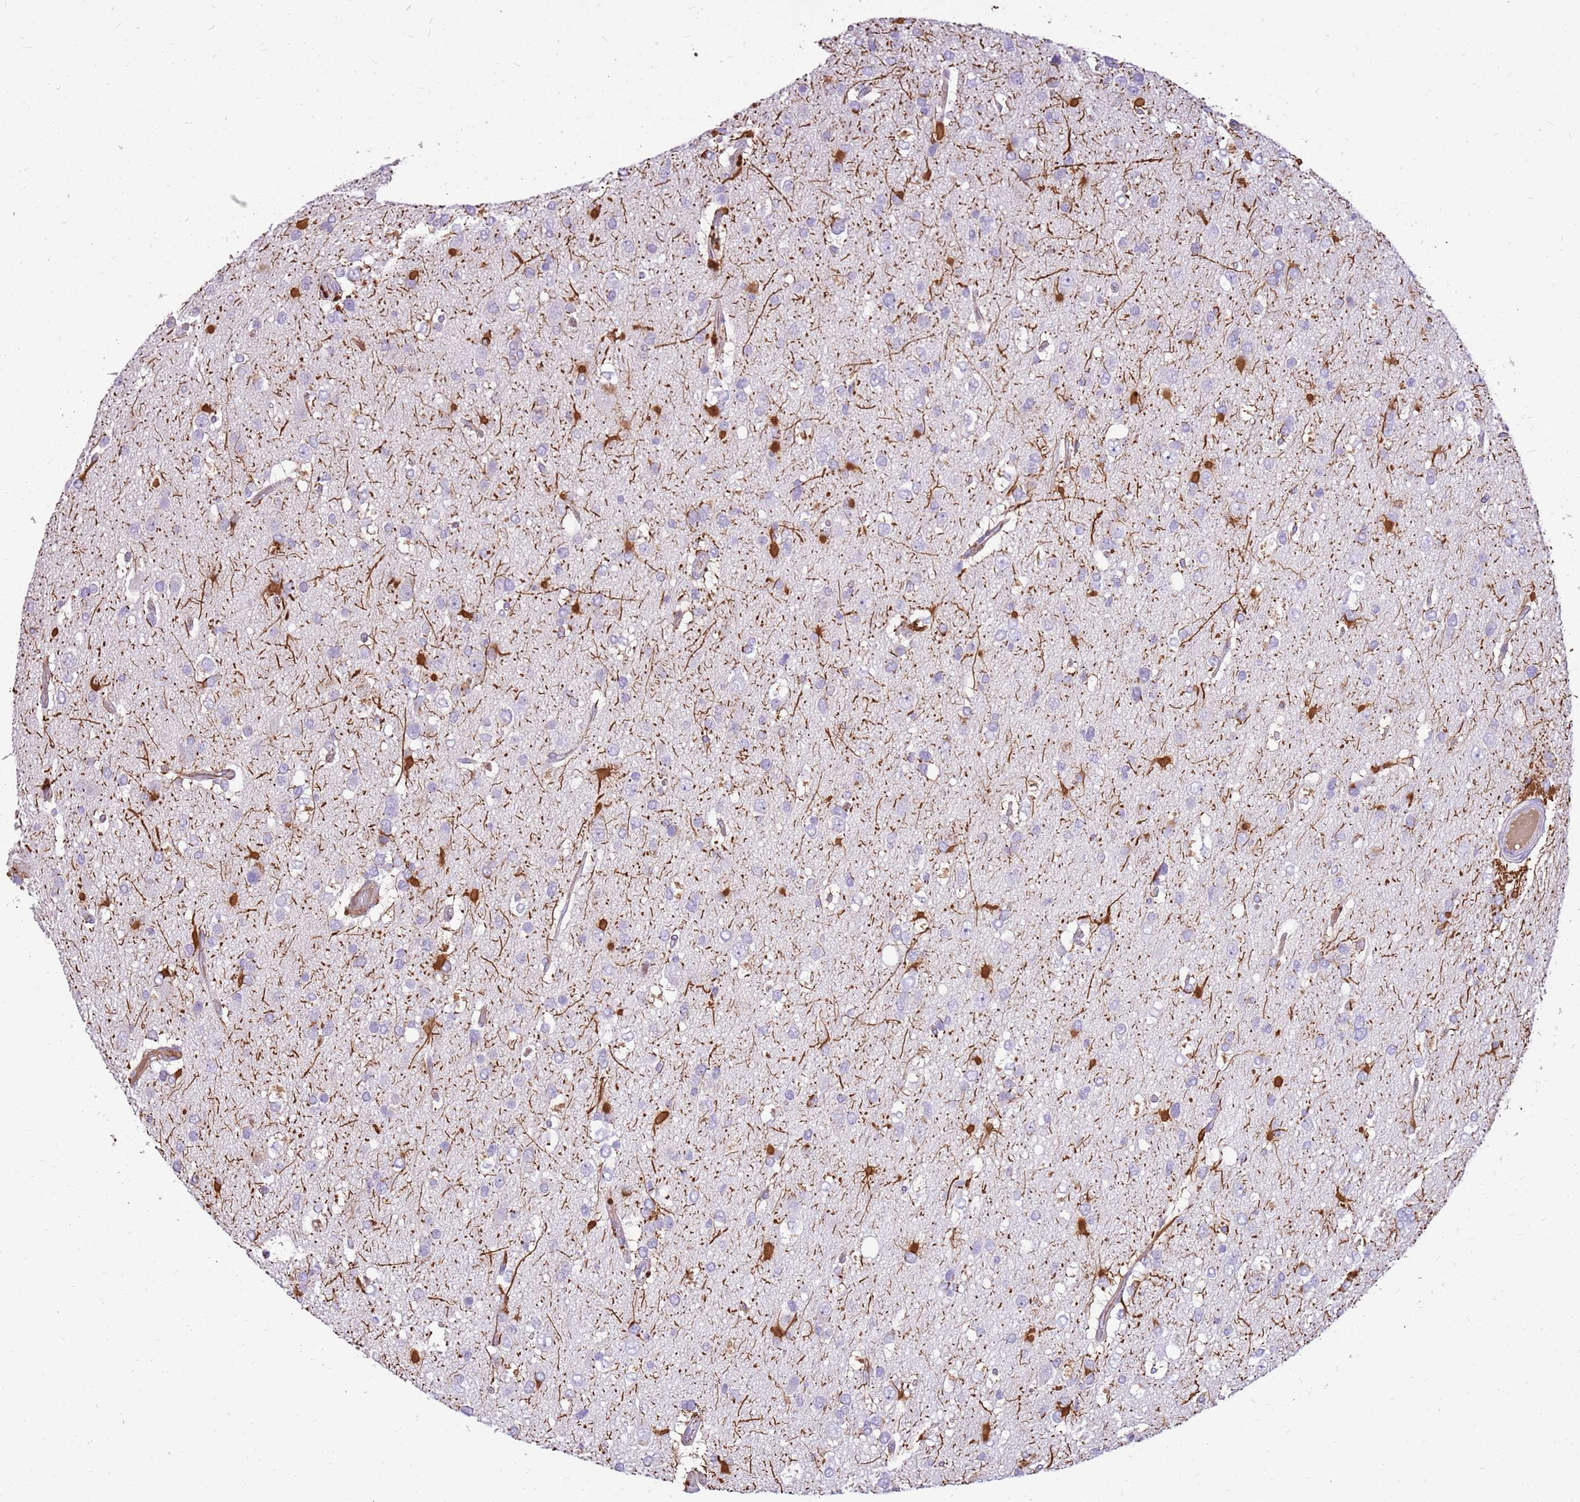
{"staining": {"intensity": "negative", "quantity": "none", "location": "none"}, "tissue": "glioma", "cell_type": "Tumor cells", "image_type": "cancer", "snomed": [{"axis": "morphology", "description": "Glioma, malignant, High grade"}, {"axis": "topography", "description": "Brain"}], "caption": "The immunohistochemistry (IHC) image has no significant positivity in tumor cells of glioma tissue. Brightfield microscopy of immunohistochemistry stained with DAB (brown) and hematoxylin (blue), captured at high magnification.", "gene": "PCNX1", "patient": {"sex": "male", "age": 53}}